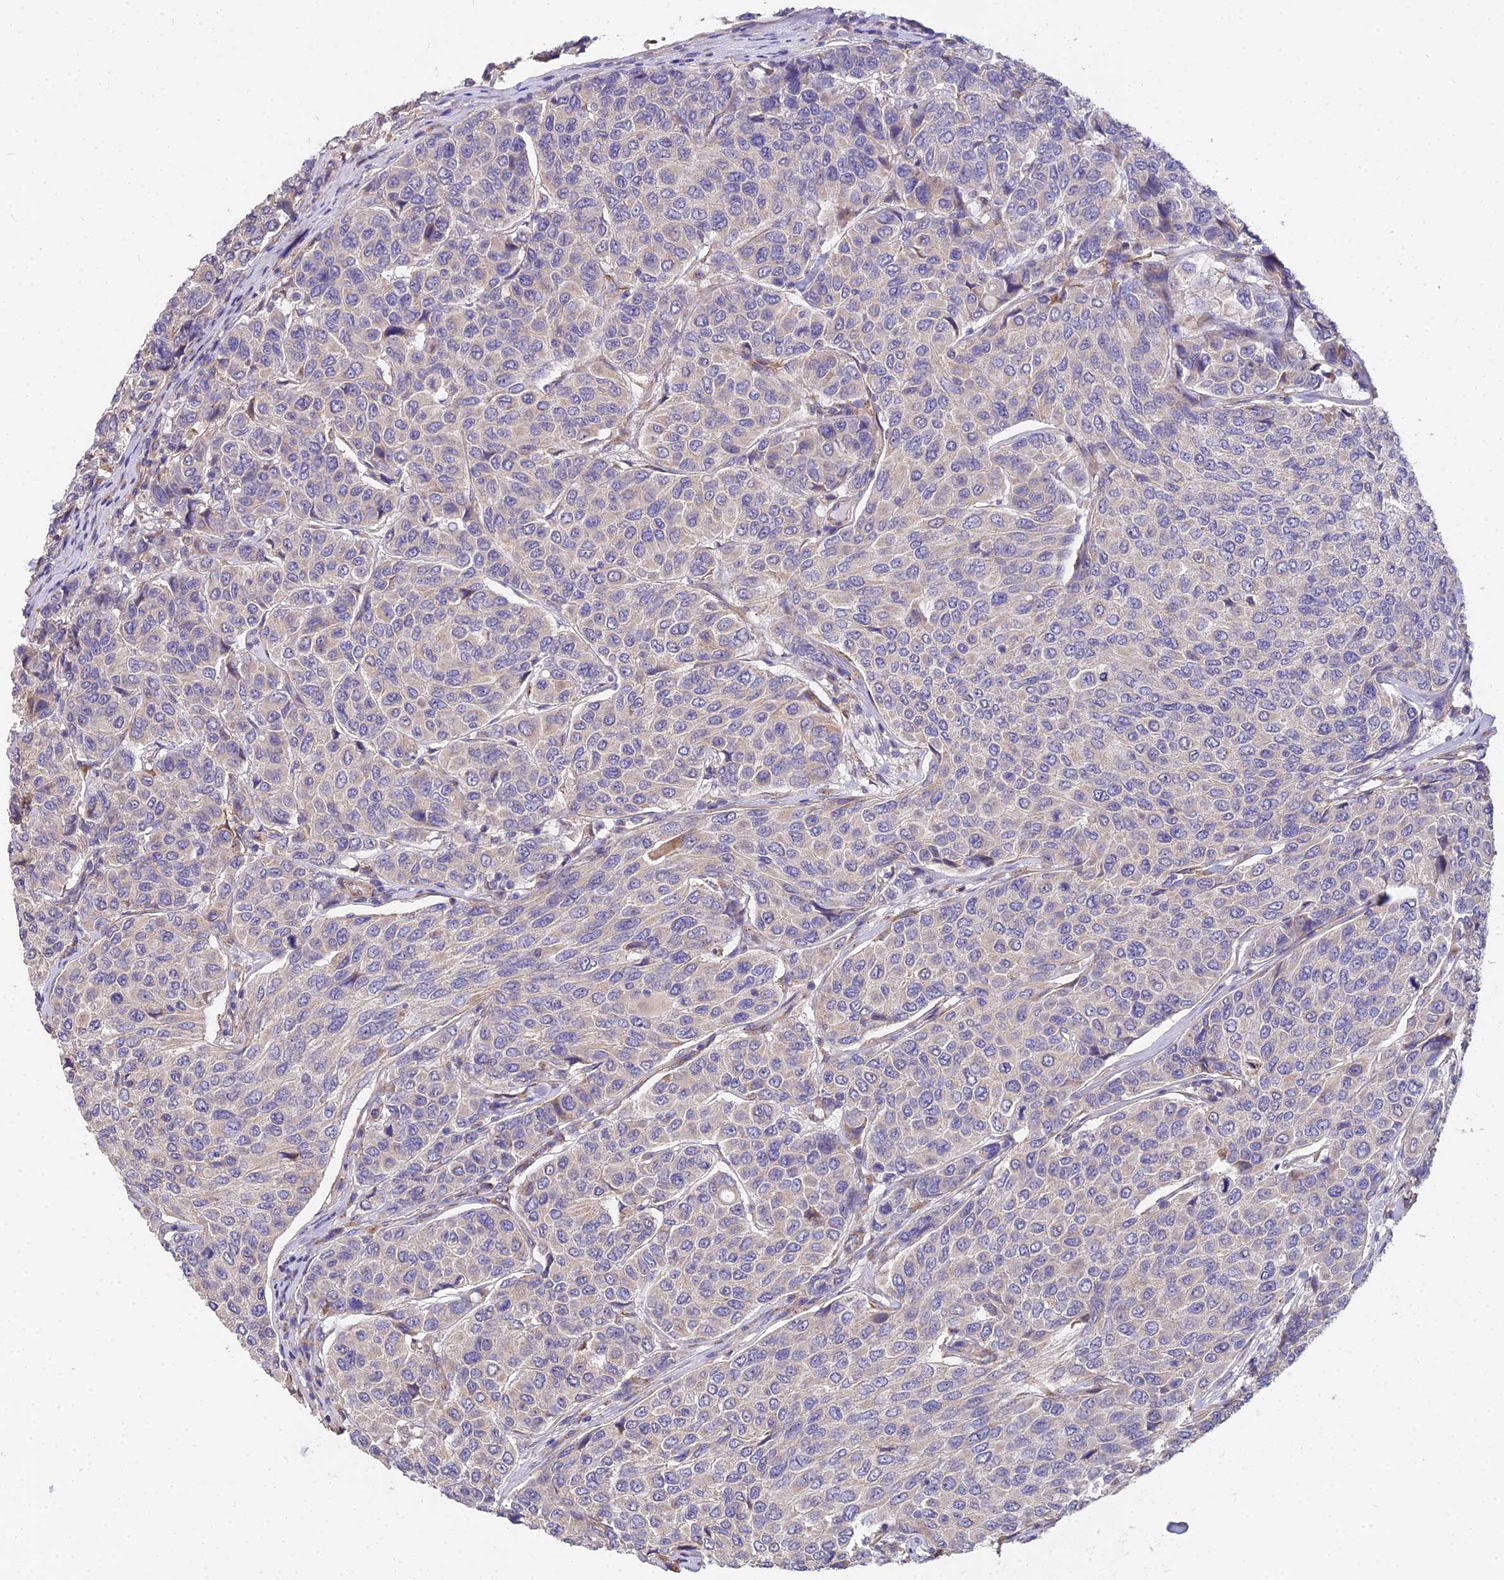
{"staining": {"intensity": "negative", "quantity": "none", "location": "none"}, "tissue": "breast cancer", "cell_type": "Tumor cells", "image_type": "cancer", "snomed": [{"axis": "morphology", "description": "Duct carcinoma"}, {"axis": "topography", "description": "Breast"}], "caption": "Protein analysis of breast intraductal carcinoma displays no significant positivity in tumor cells. (Stains: DAB (3,3'-diaminobenzidine) immunohistochemistry with hematoxylin counter stain, Microscopy: brightfield microscopy at high magnification).", "gene": "ARL8B", "patient": {"sex": "female", "age": 55}}